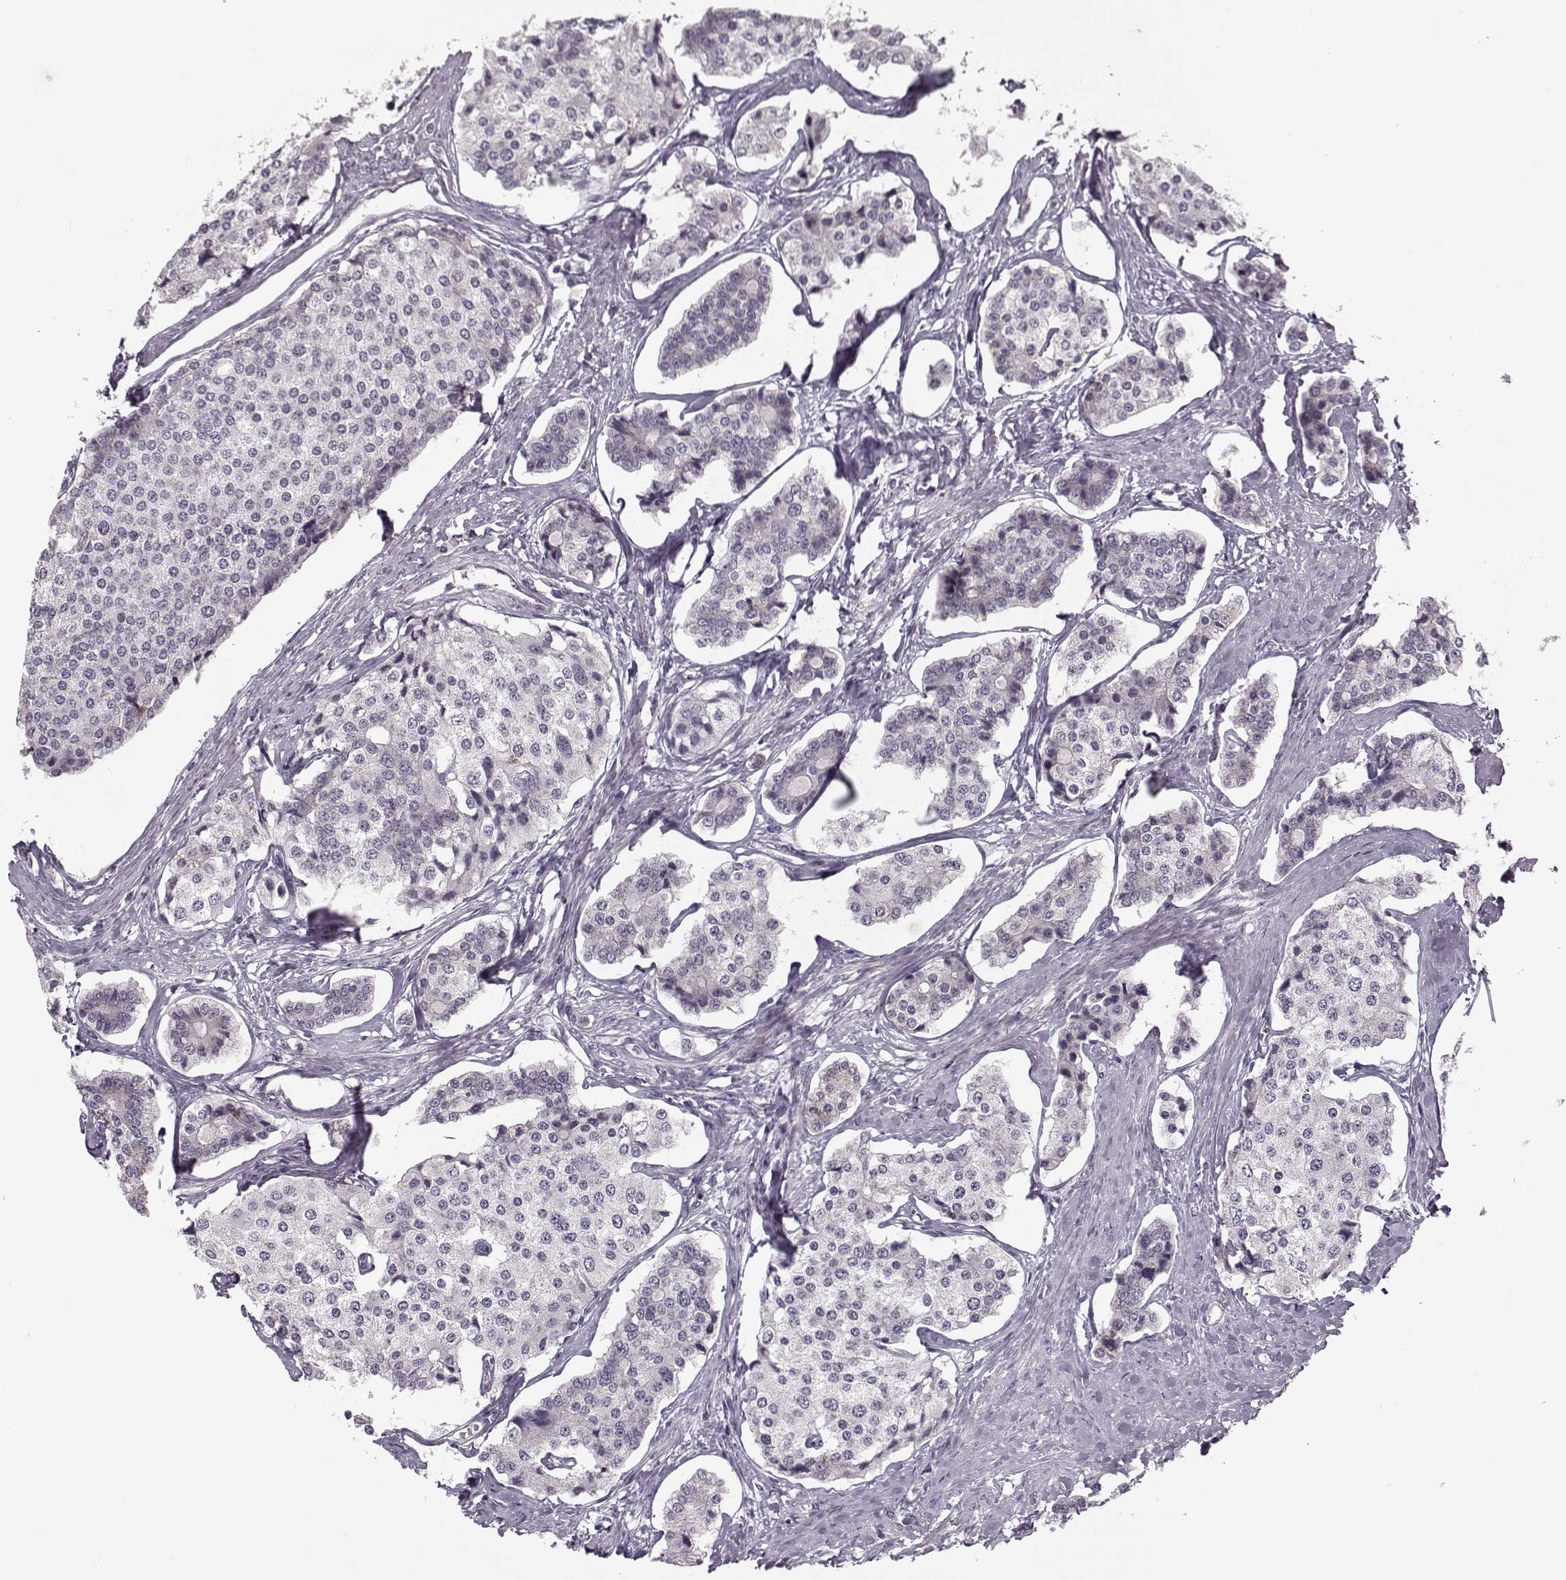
{"staining": {"intensity": "negative", "quantity": "none", "location": "none"}, "tissue": "carcinoid", "cell_type": "Tumor cells", "image_type": "cancer", "snomed": [{"axis": "morphology", "description": "Carcinoid, malignant, NOS"}, {"axis": "topography", "description": "Small intestine"}], "caption": "High magnification brightfield microscopy of malignant carcinoid stained with DAB (brown) and counterstained with hematoxylin (blue): tumor cells show no significant expression.", "gene": "DNAI3", "patient": {"sex": "female", "age": 65}}